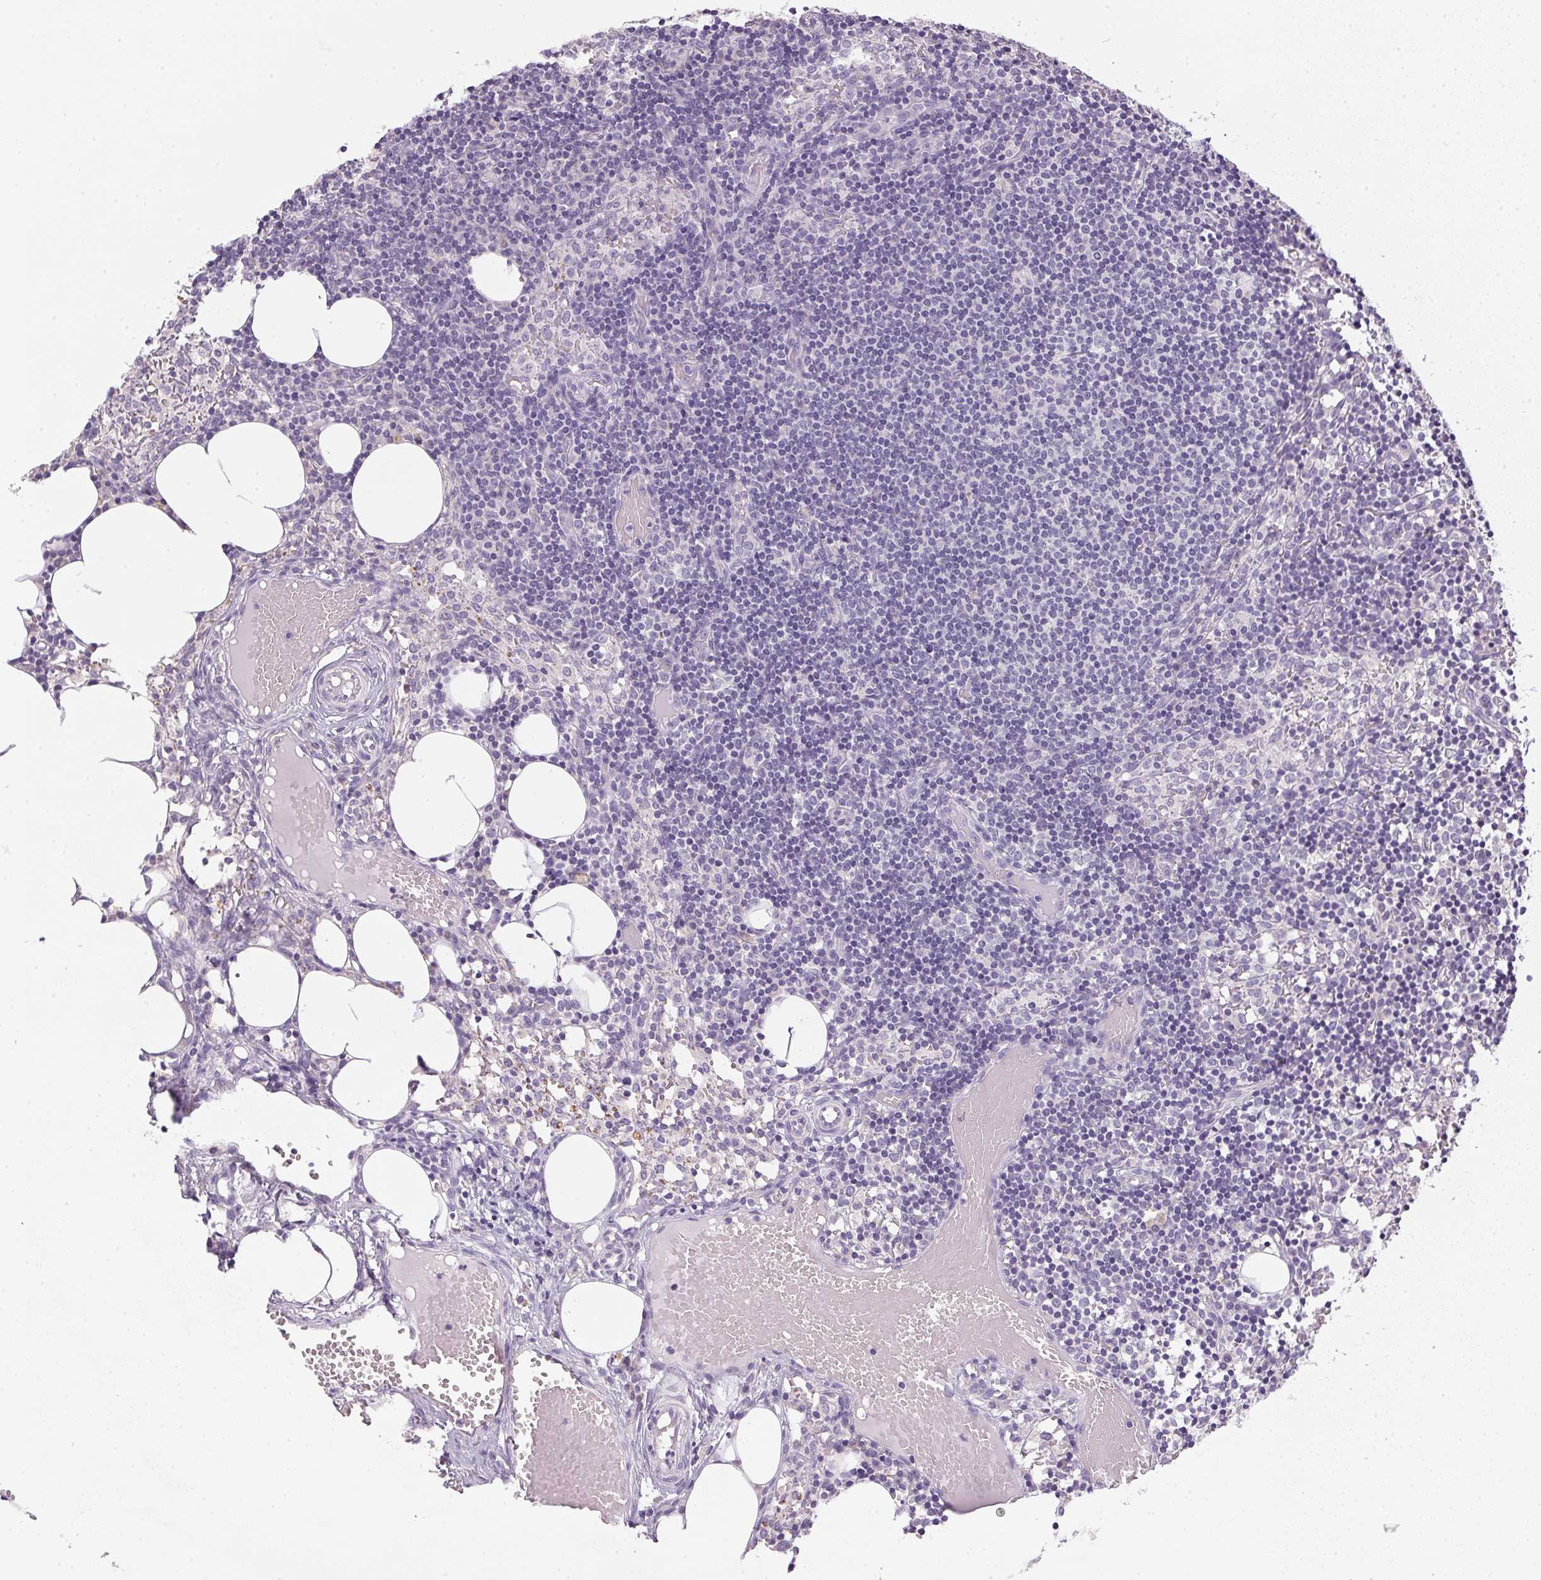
{"staining": {"intensity": "negative", "quantity": "none", "location": "none"}, "tissue": "lymph node", "cell_type": "Germinal center cells", "image_type": "normal", "snomed": [{"axis": "morphology", "description": "Normal tissue, NOS"}, {"axis": "topography", "description": "Lymph node"}], "caption": "Immunohistochemical staining of benign human lymph node shows no significant expression in germinal center cells. (Immunohistochemistry (ihc), brightfield microscopy, high magnification).", "gene": "SPACA9", "patient": {"sex": "female", "age": 41}}